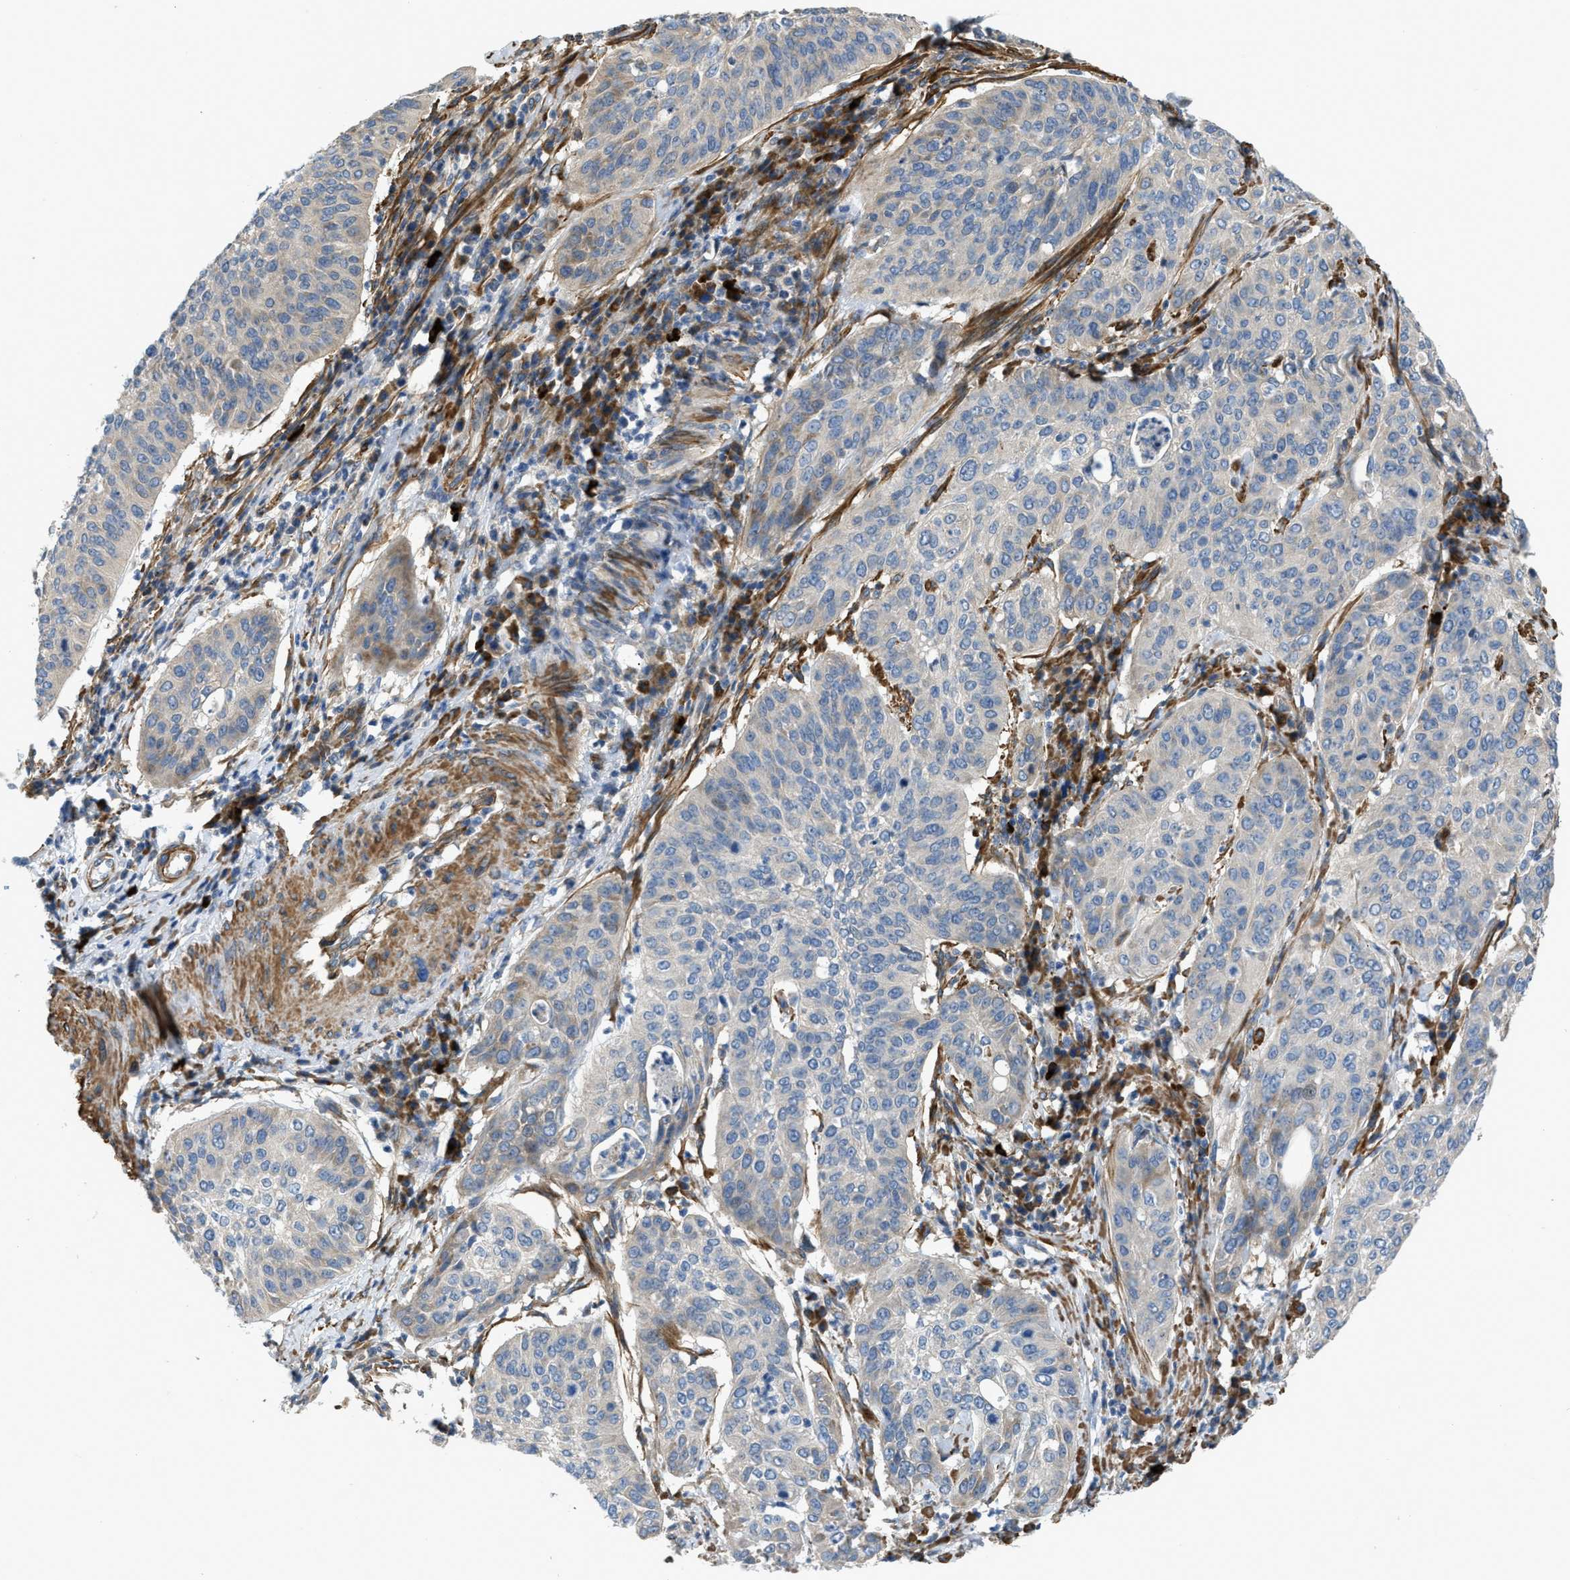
{"staining": {"intensity": "moderate", "quantity": "<25%", "location": "cytoplasmic/membranous"}, "tissue": "cervical cancer", "cell_type": "Tumor cells", "image_type": "cancer", "snomed": [{"axis": "morphology", "description": "Normal tissue, NOS"}, {"axis": "morphology", "description": "Squamous cell carcinoma, NOS"}, {"axis": "topography", "description": "Cervix"}], "caption": "IHC of cervical squamous cell carcinoma shows low levels of moderate cytoplasmic/membranous staining in approximately <25% of tumor cells. The staining was performed using DAB to visualize the protein expression in brown, while the nuclei were stained in blue with hematoxylin (Magnification: 20x).", "gene": "BMPR1A", "patient": {"sex": "female", "age": 39}}